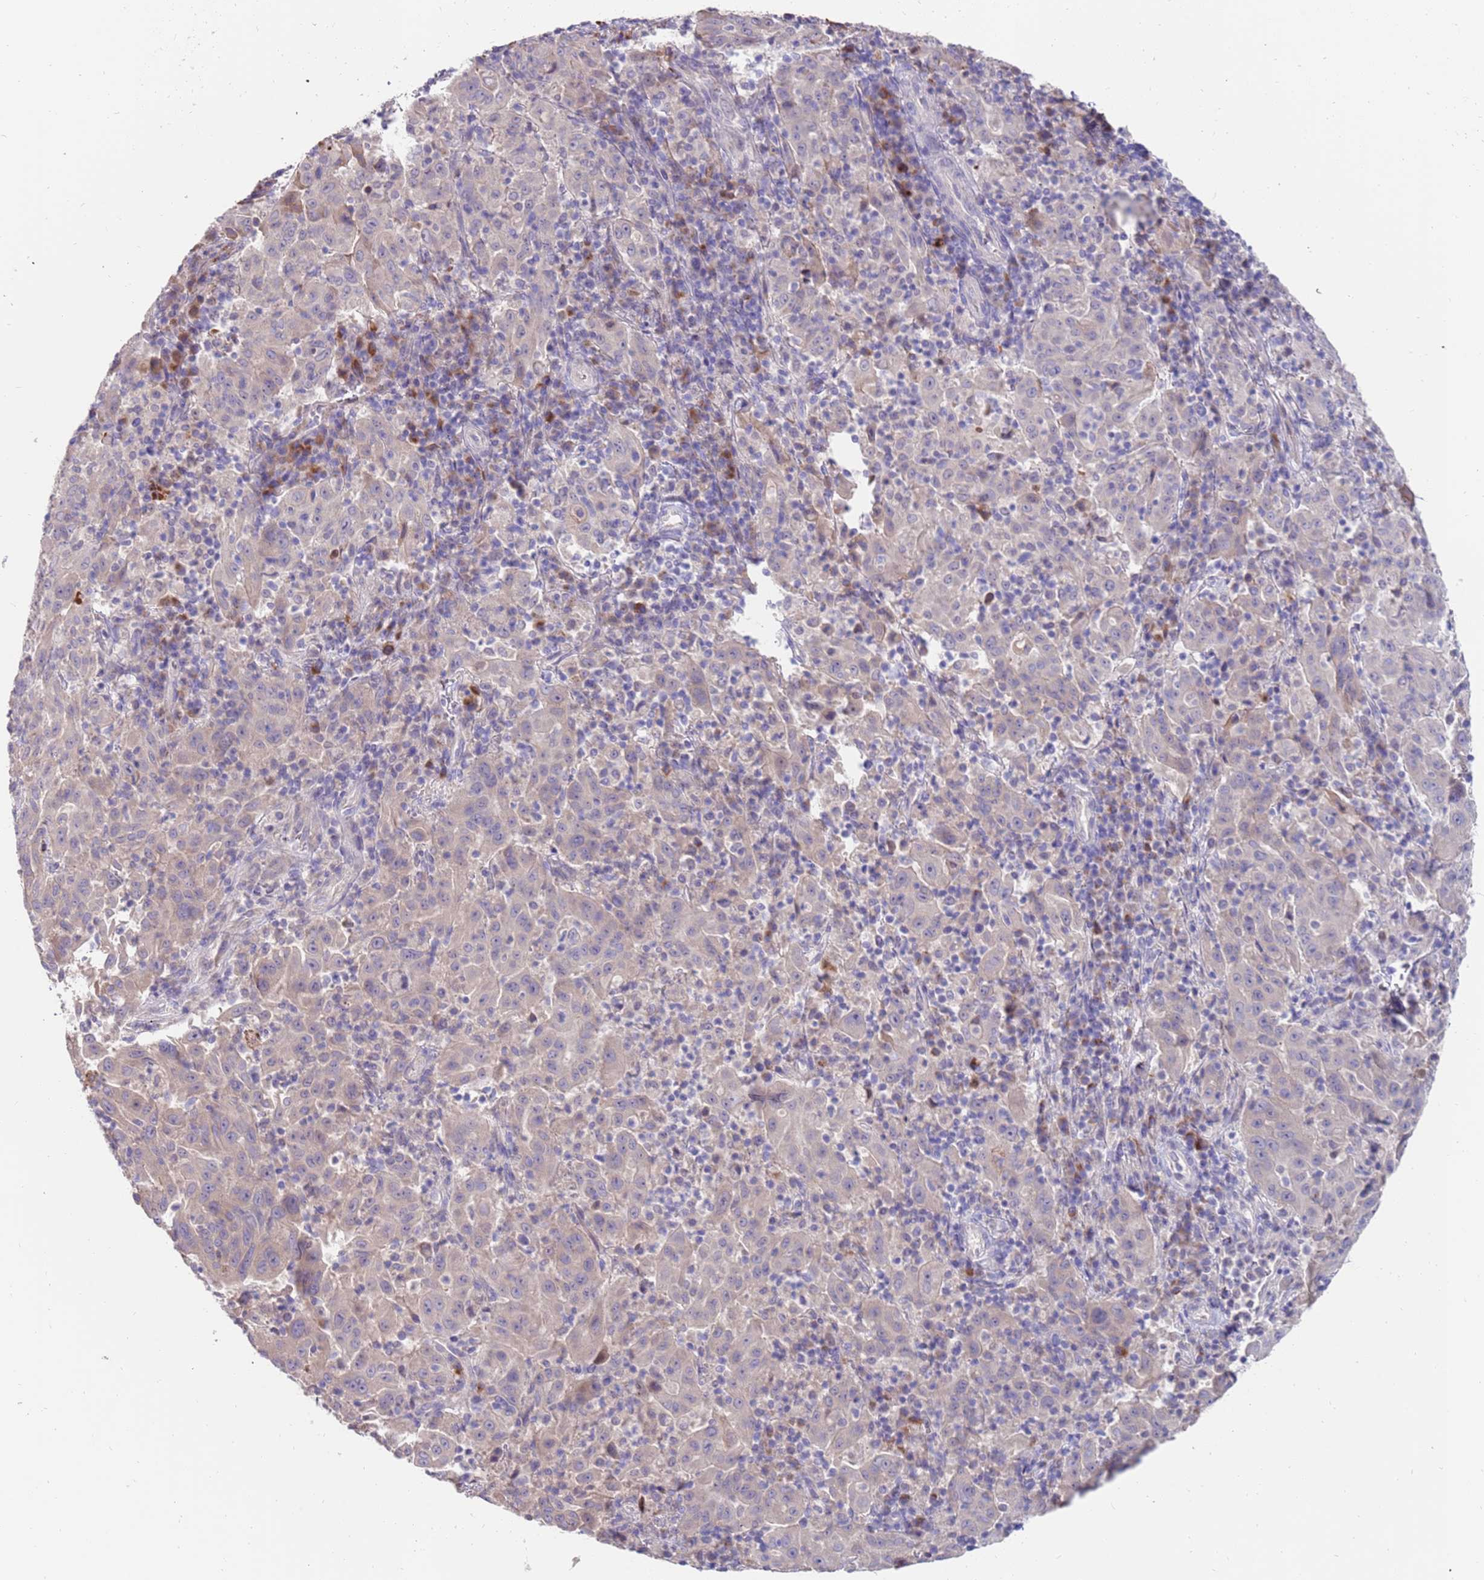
{"staining": {"intensity": "negative", "quantity": "none", "location": "none"}, "tissue": "pancreatic cancer", "cell_type": "Tumor cells", "image_type": "cancer", "snomed": [{"axis": "morphology", "description": "Adenocarcinoma, NOS"}, {"axis": "topography", "description": "Pancreas"}], "caption": "IHC histopathology image of neoplastic tissue: adenocarcinoma (pancreatic) stained with DAB (3,3'-diaminobenzidine) shows no significant protein positivity in tumor cells.", "gene": "ZNF746", "patient": {"sex": "male", "age": 63}}